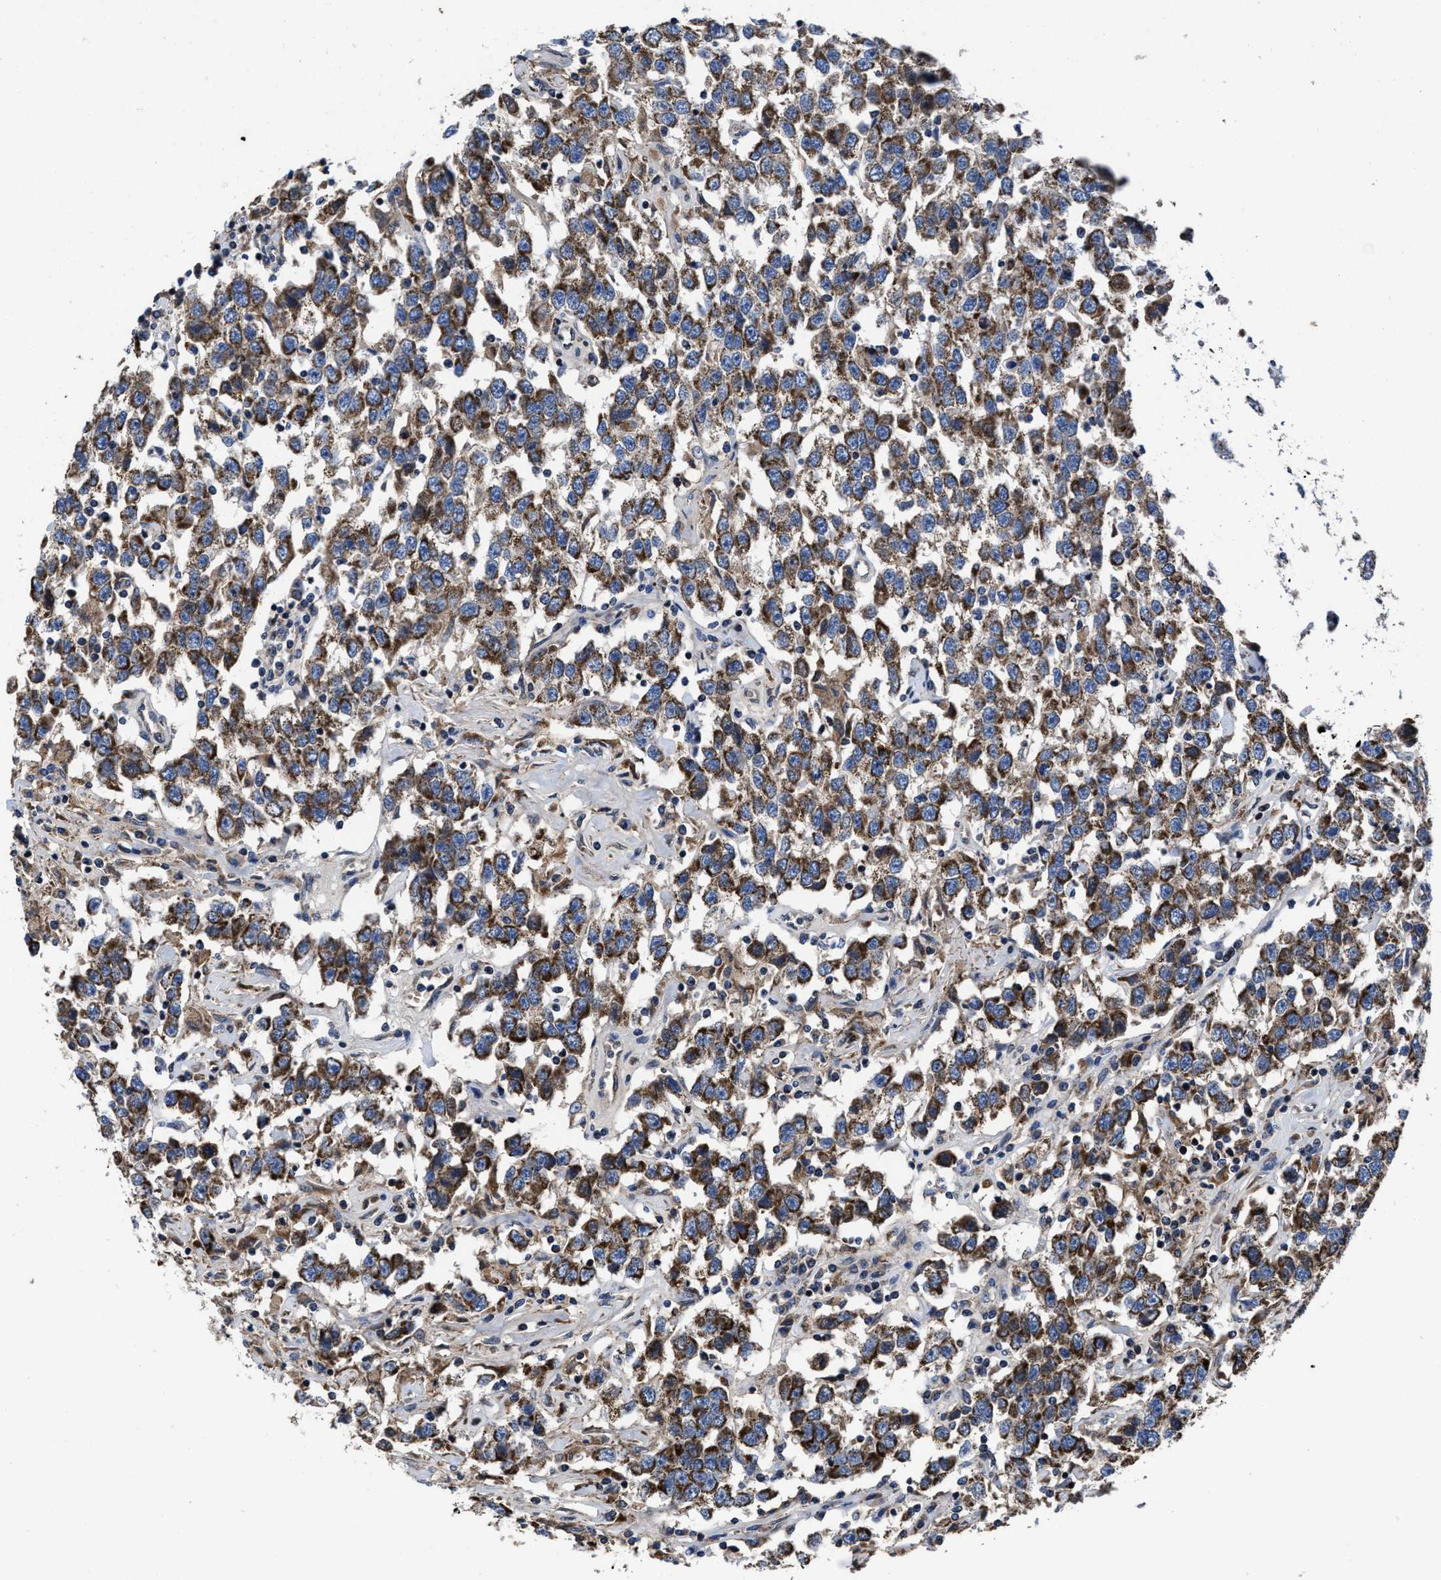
{"staining": {"intensity": "strong", "quantity": ">75%", "location": "cytoplasmic/membranous"}, "tissue": "testis cancer", "cell_type": "Tumor cells", "image_type": "cancer", "snomed": [{"axis": "morphology", "description": "Seminoma, NOS"}, {"axis": "topography", "description": "Testis"}], "caption": "Approximately >75% of tumor cells in testis seminoma display strong cytoplasmic/membranous protein positivity as visualized by brown immunohistochemical staining.", "gene": "CACNA1D", "patient": {"sex": "male", "age": 41}}